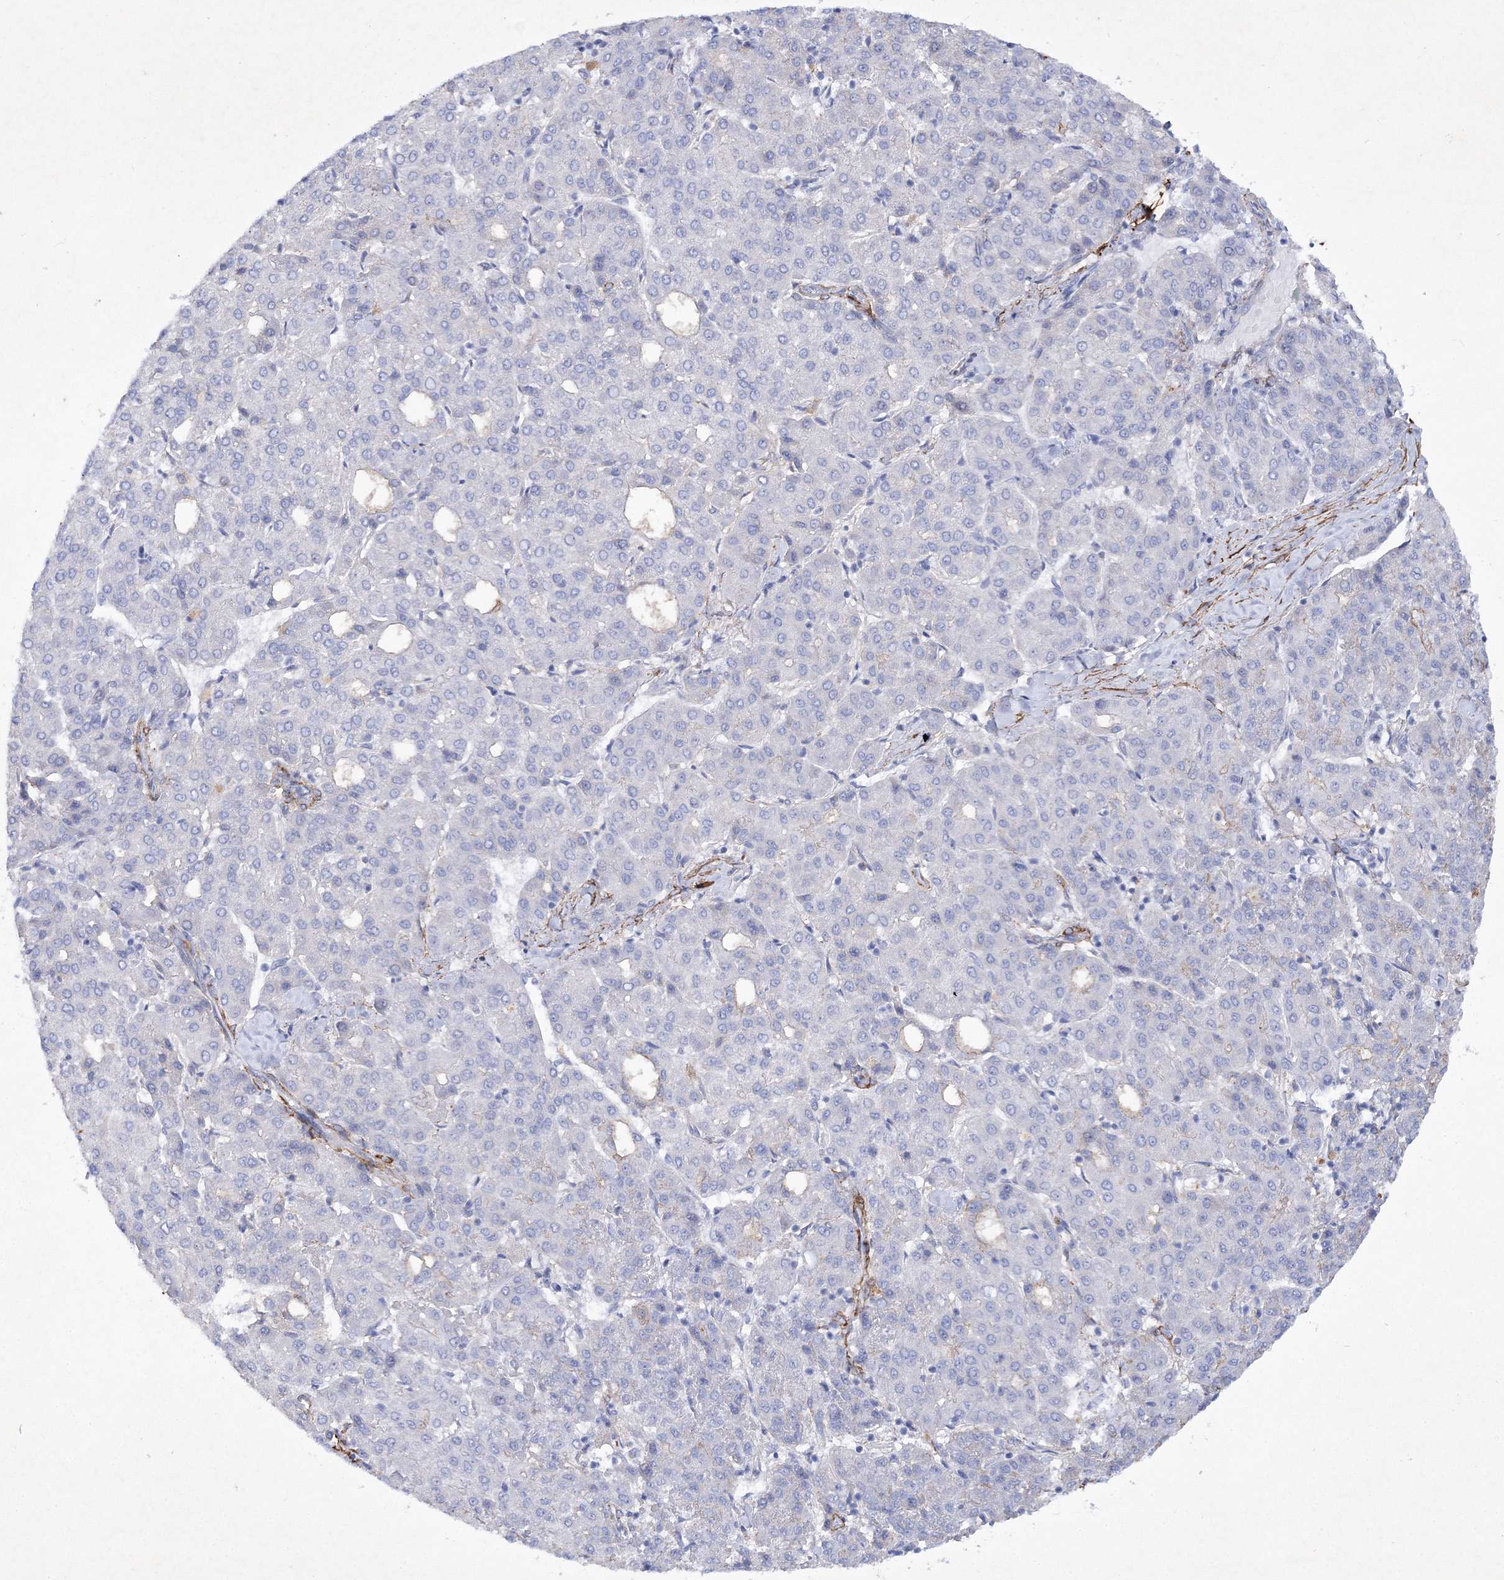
{"staining": {"intensity": "negative", "quantity": "none", "location": "none"}, "tissue": "liver cancer", "cell_type": "Tumor cells", "image_type": "cancer", "snomed": [{"axis": "morphology", "description": "Carcinoma, Hepatocellular, NOS"}, {"axis": "topography", "description": "Liver"}], "caption": "This is an immunohistochemistry micrograph of liver cancer (hepatocellular carcinoma). There is no staining in tumor cells.", "gene": "RTN2", "patient": {"sex": "male", "age": 65}}